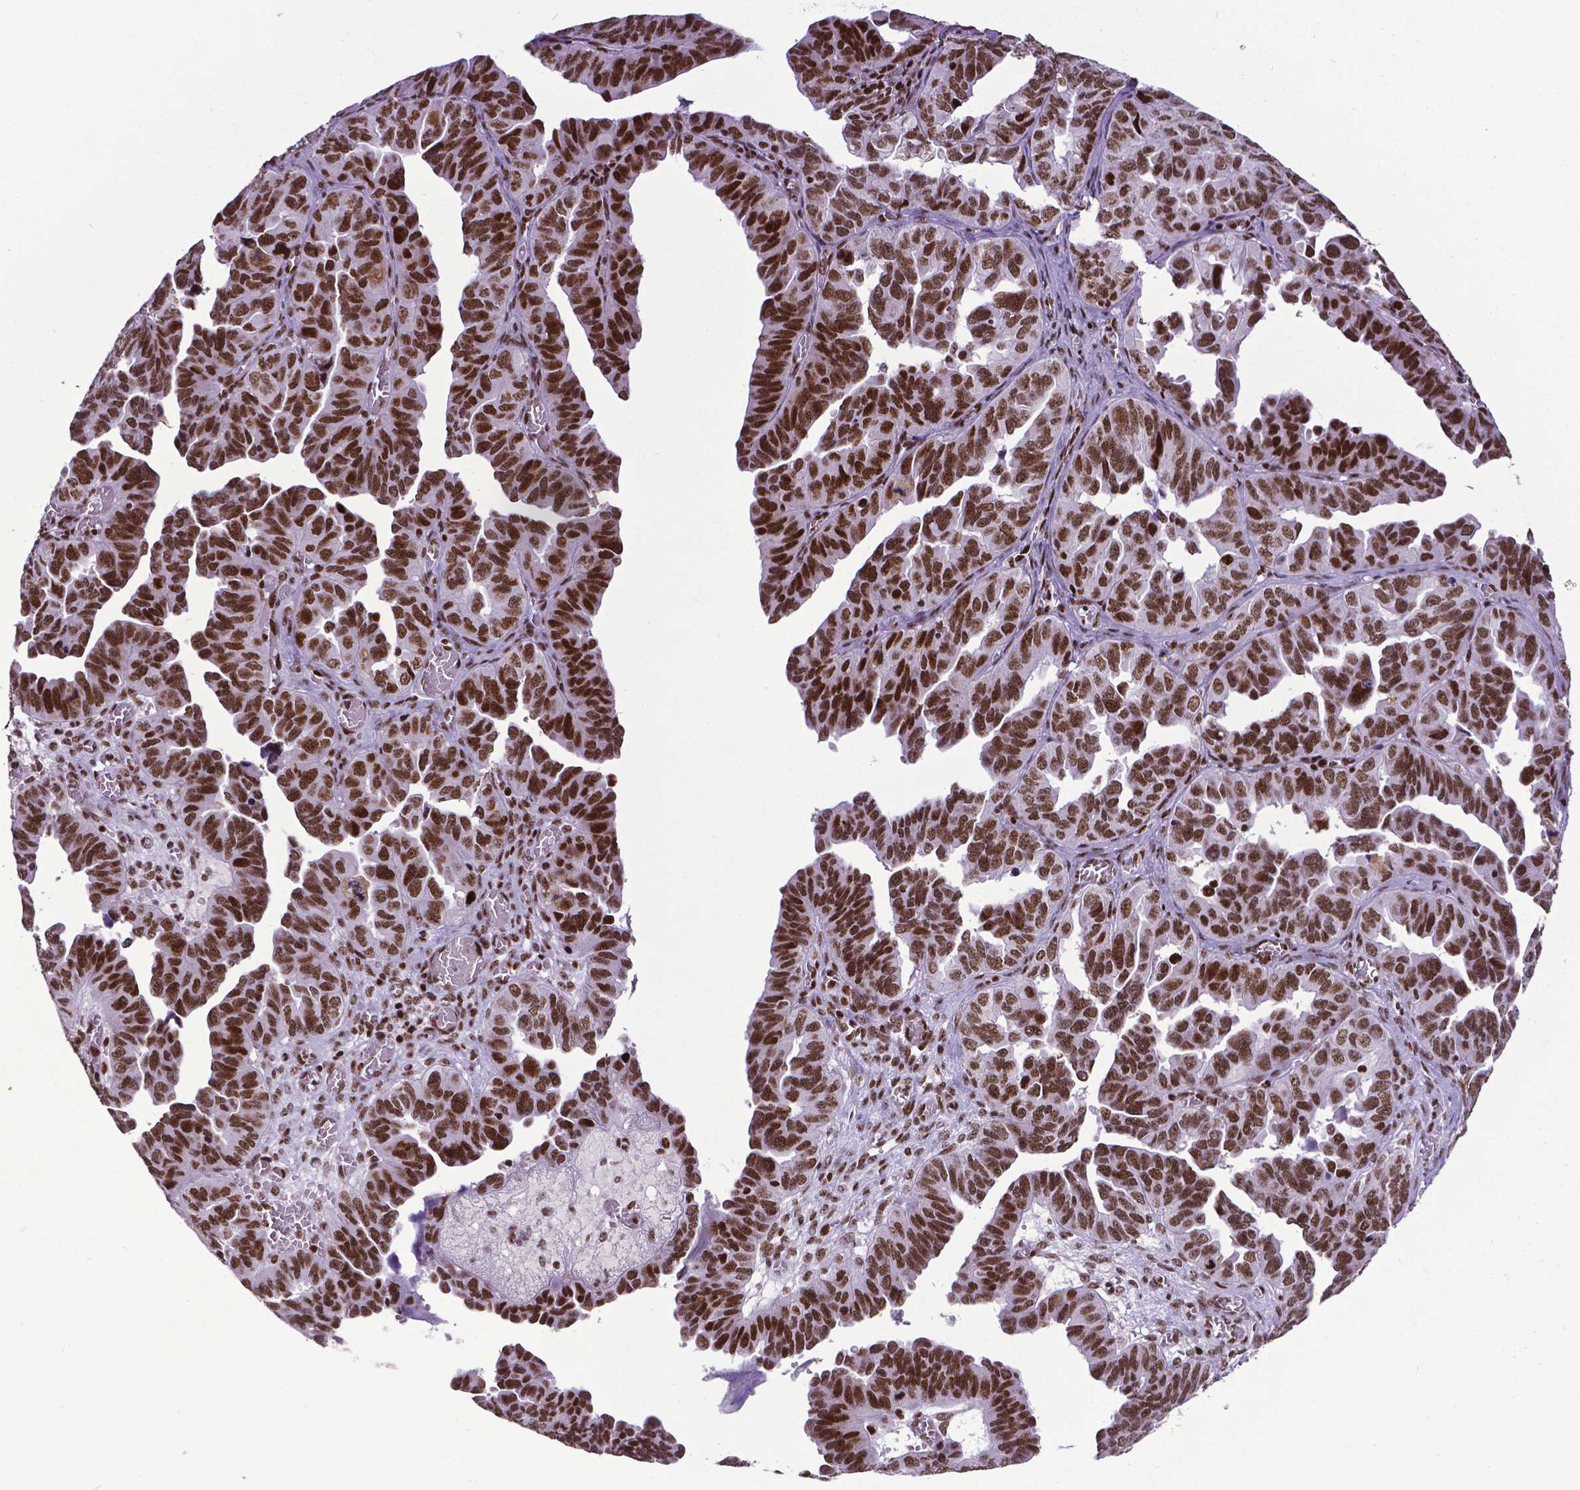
{"staining": {"intensity": "strong", "quantity": "25%-75%", "location": "nuclear"}, "tissue": "ovarian cancer", "cell_type": "Tumor cells", "image_type": "cancer", "snomed": [{"axis": "morphology", "description": "Cystadenocarcinoma, serous, NOS"}, {"axis": "topography", "description": "Ovary"}], "caption": "Immunohistochemical staining of ovarian serous cystadenocarcinoma displays high levels of strong nuclear protein positivity in approximately 25%-75% of tumor cells. The staining is performed using DAB brown chromogen to label protein expression. The nuclei are counter-stained blue using hematoxylin.", "gene": "CTCF", "patient": {"sex": "female", "age": 64}}